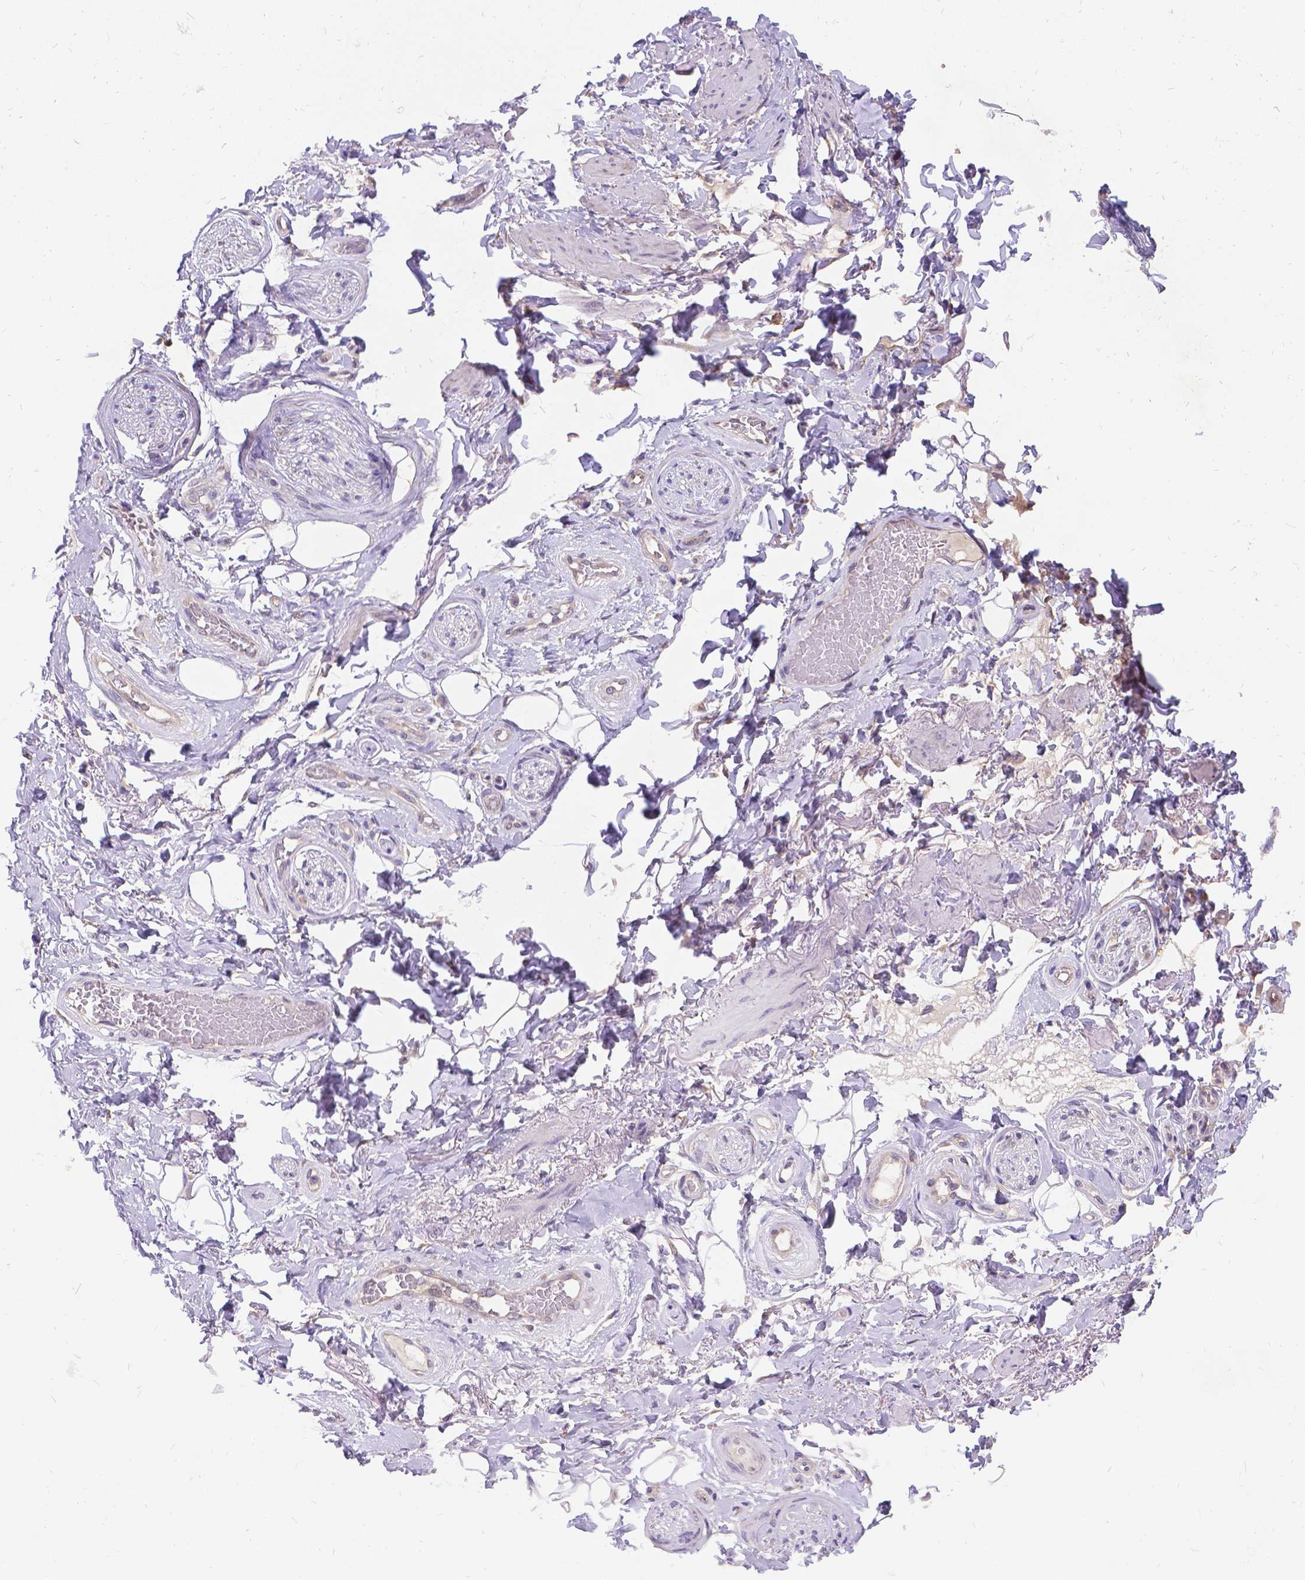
{"staining": {"intensity": "negative", "quantity": "none", "location": "none"}, "tissue": "adipose tissue", "cell_type": "Adipocytes", "image_type": "normal", "snomed": [{"axis": "morphology", "description": "Normal tissue, NOS"}, {"axis": "topography", "description": "Anal"}, {"axis": "topography", "description": "Peripheral nerve tissue"}], "caption": "The immunohistochemistry (IHC) image has no significant staining in adipocytes of adipose tissue.", "gene": "DENND6A", "patient": {"sex": "male", "age": 53}}